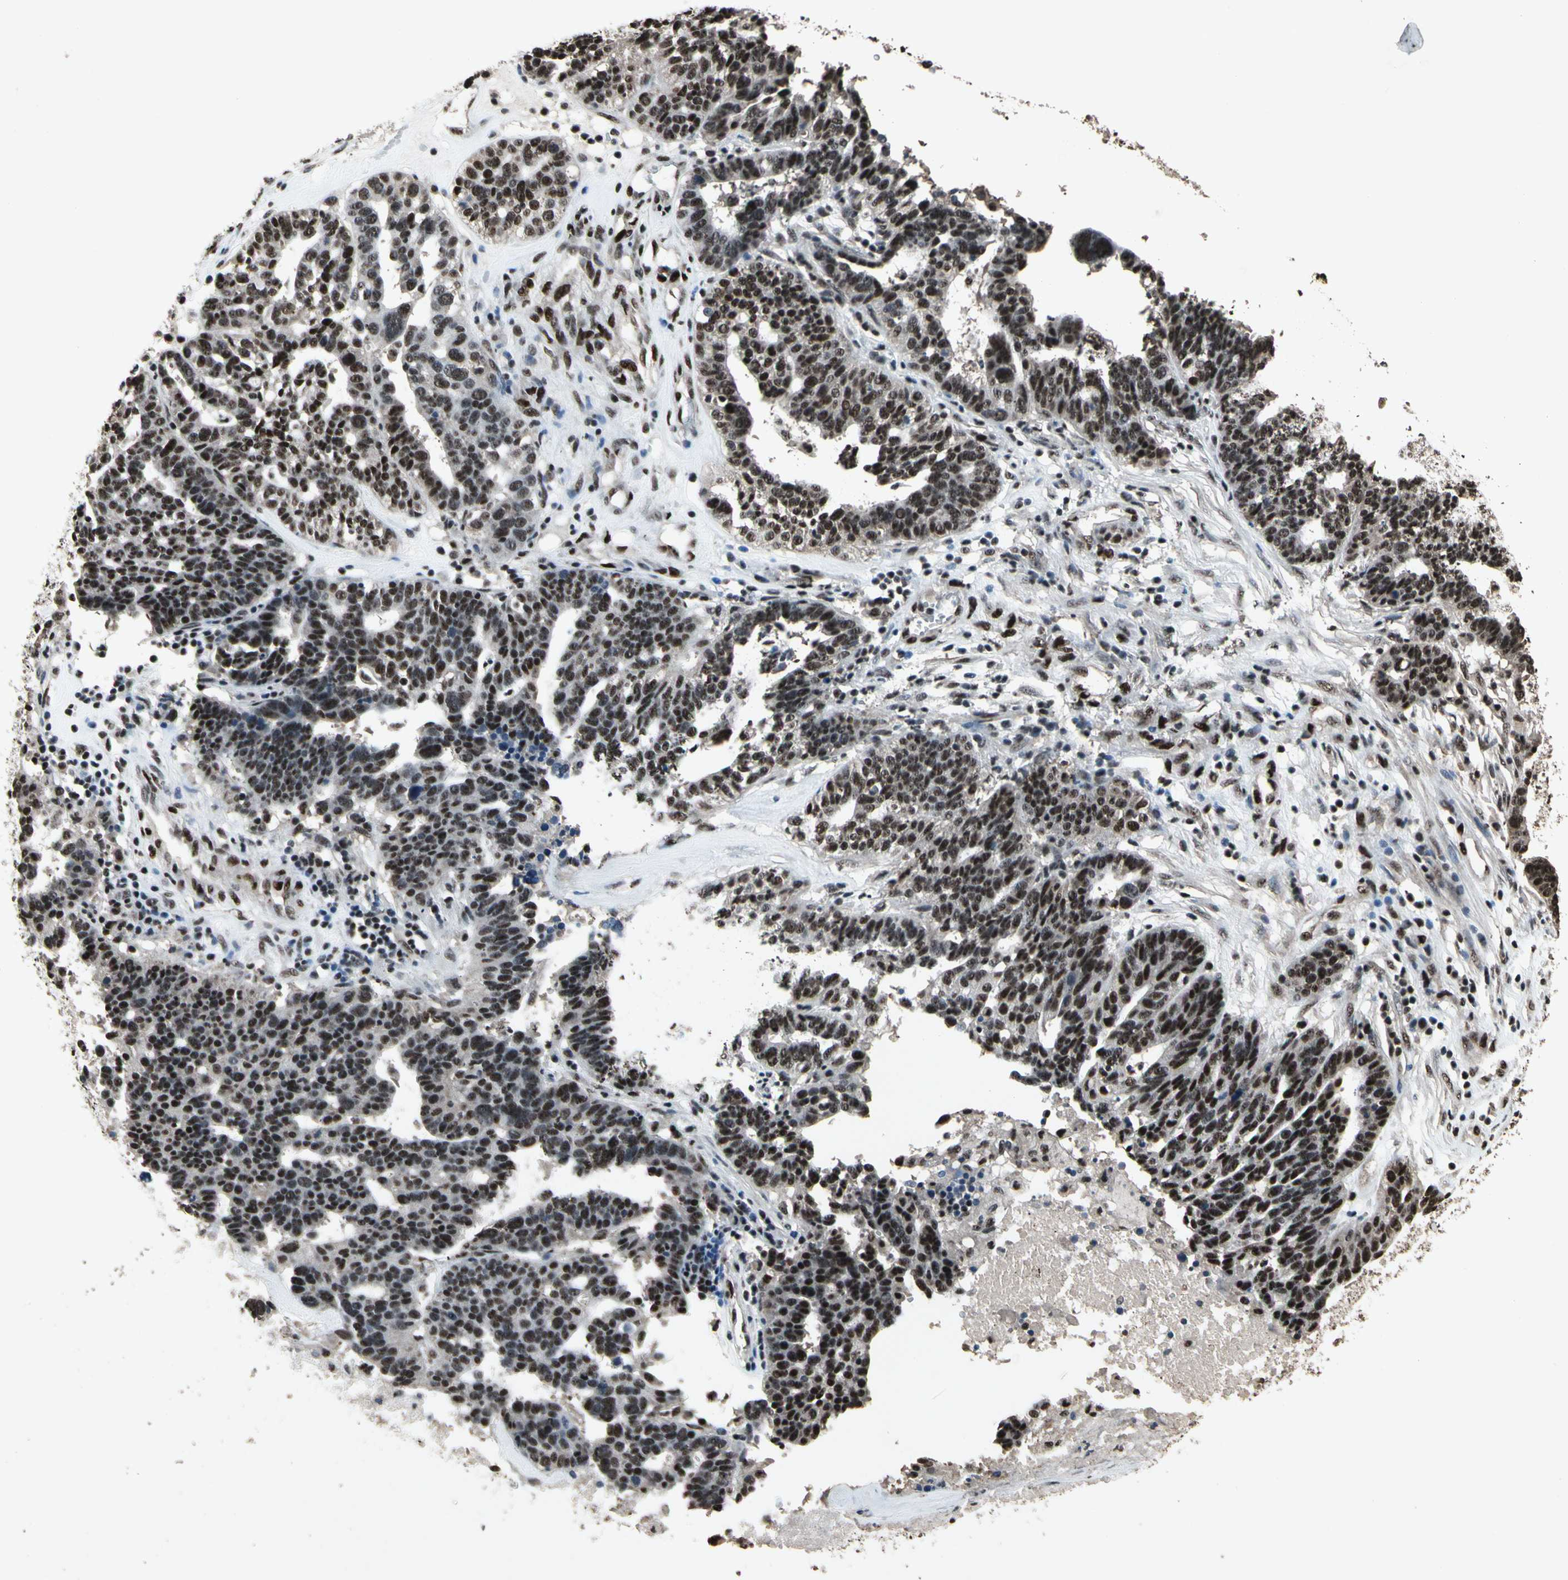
{"staining": {"intensity": "strong", "quantity": ">75%", "location": "nuclear"}, "tissue": "ovarian cancer", "cell_type": "Tumor cells", "image_type": "cancer", "snomed": [{"axis": "morphology", "description": "Cystadenocarcinoma, serous, NOS"}, {"axis": "topography", "description": "Ovary"}], "caption": "Ovarian cancer was stained to show a protein in brown. There is high levels of strong nuclear staining in about >75% of tumor cells.", "gene": "TBX2", "patient": {"sex": "female", "age": 59}}